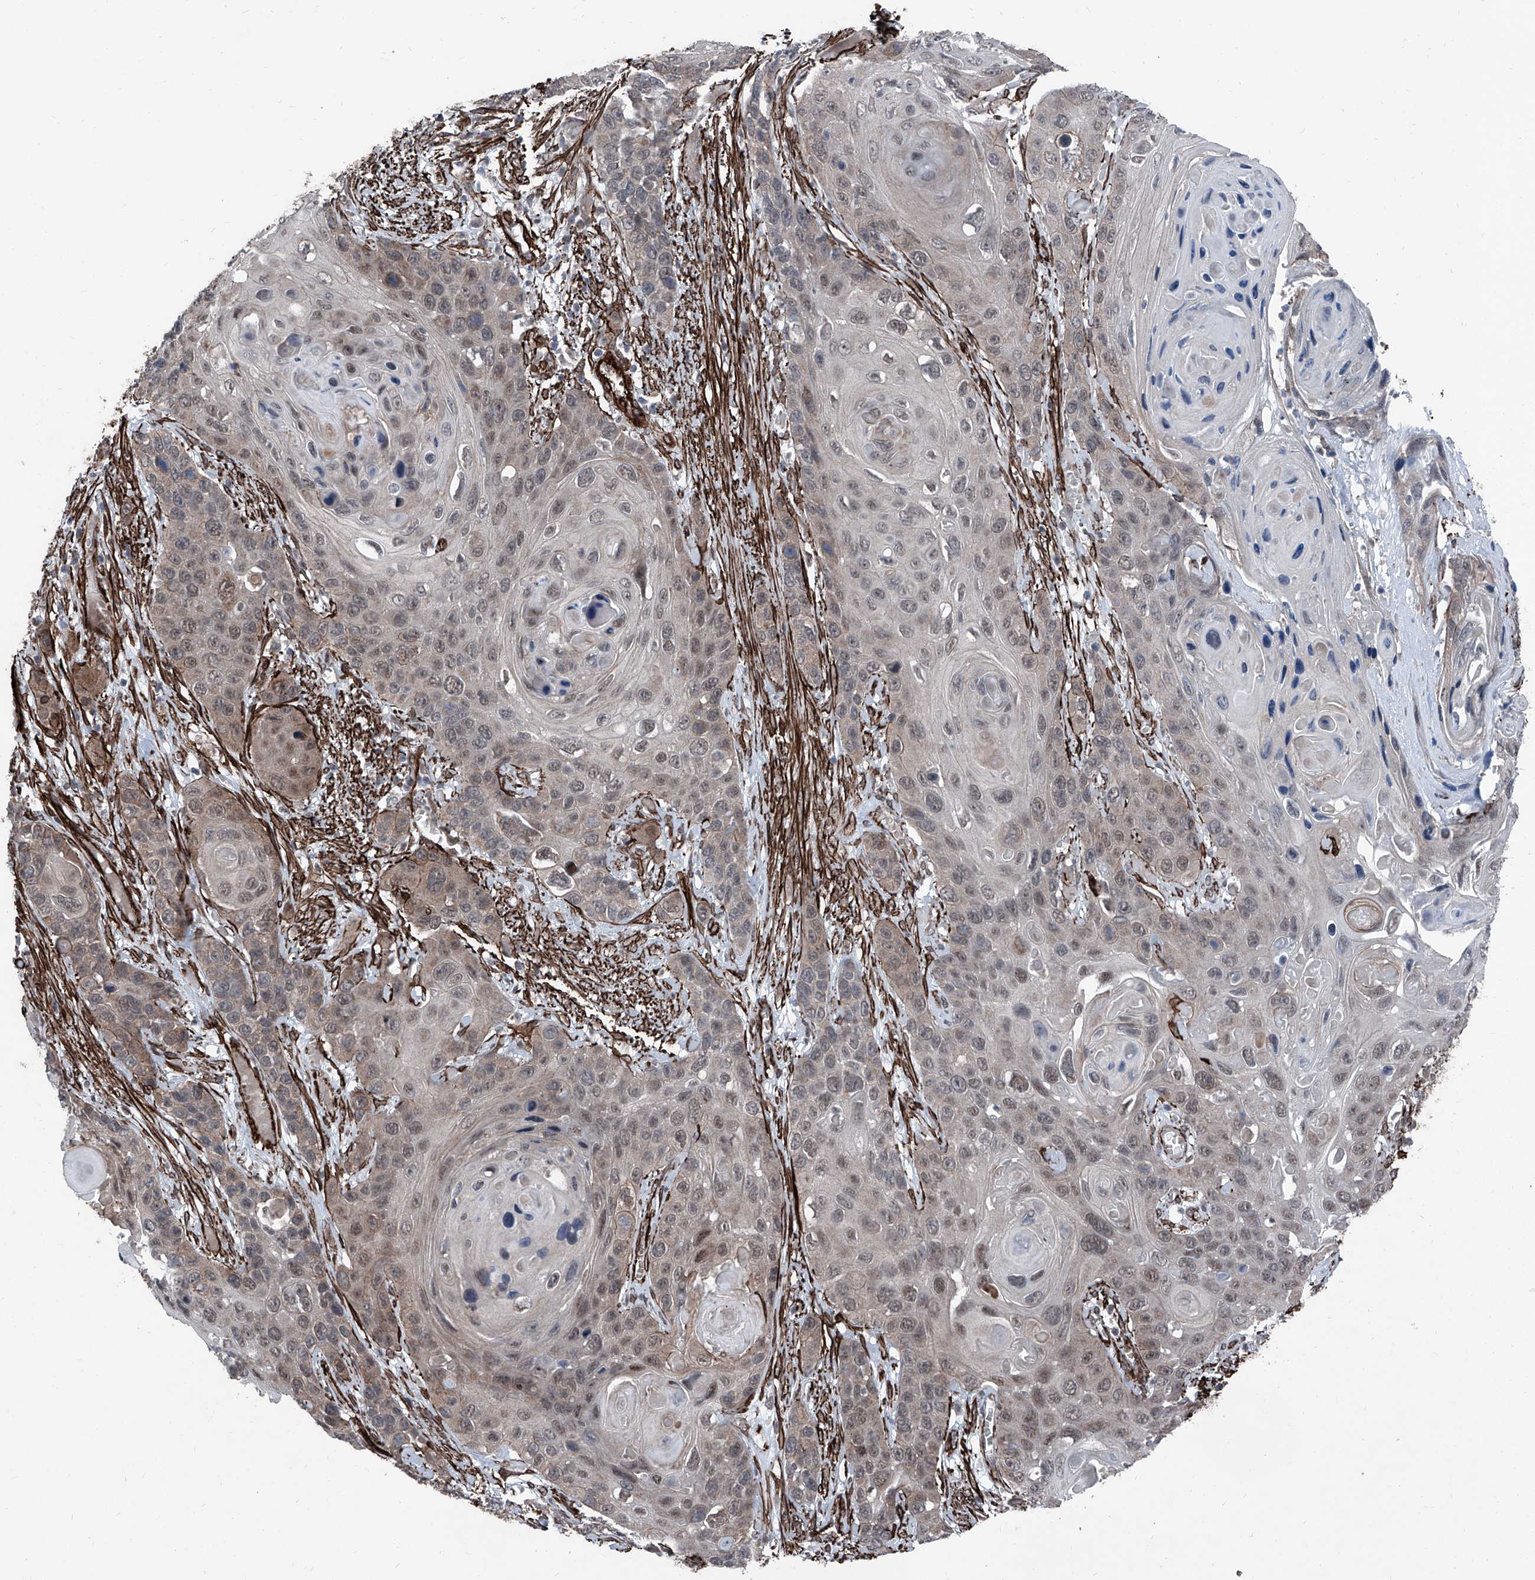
{"staining": {"intensity": "weak", "quantity": "25%-75%", "location": "nuclear"}, "tissue": "skin cancer", "cell_type": "Tumor cells", "image_type": "cancer", "snomed": [{"axis": "morphology", "description": "Squamous cell carcinoma, NOS"}, {"axis": "topography", "description": "Skin"}], "caption": "Weak nuclear protein positivity is seen in approximately 25%-75% of tumor cells in squamous cell carcinoma (skin).", "gene": "COA7", "patient": {"sex": "male", "age": 55}}